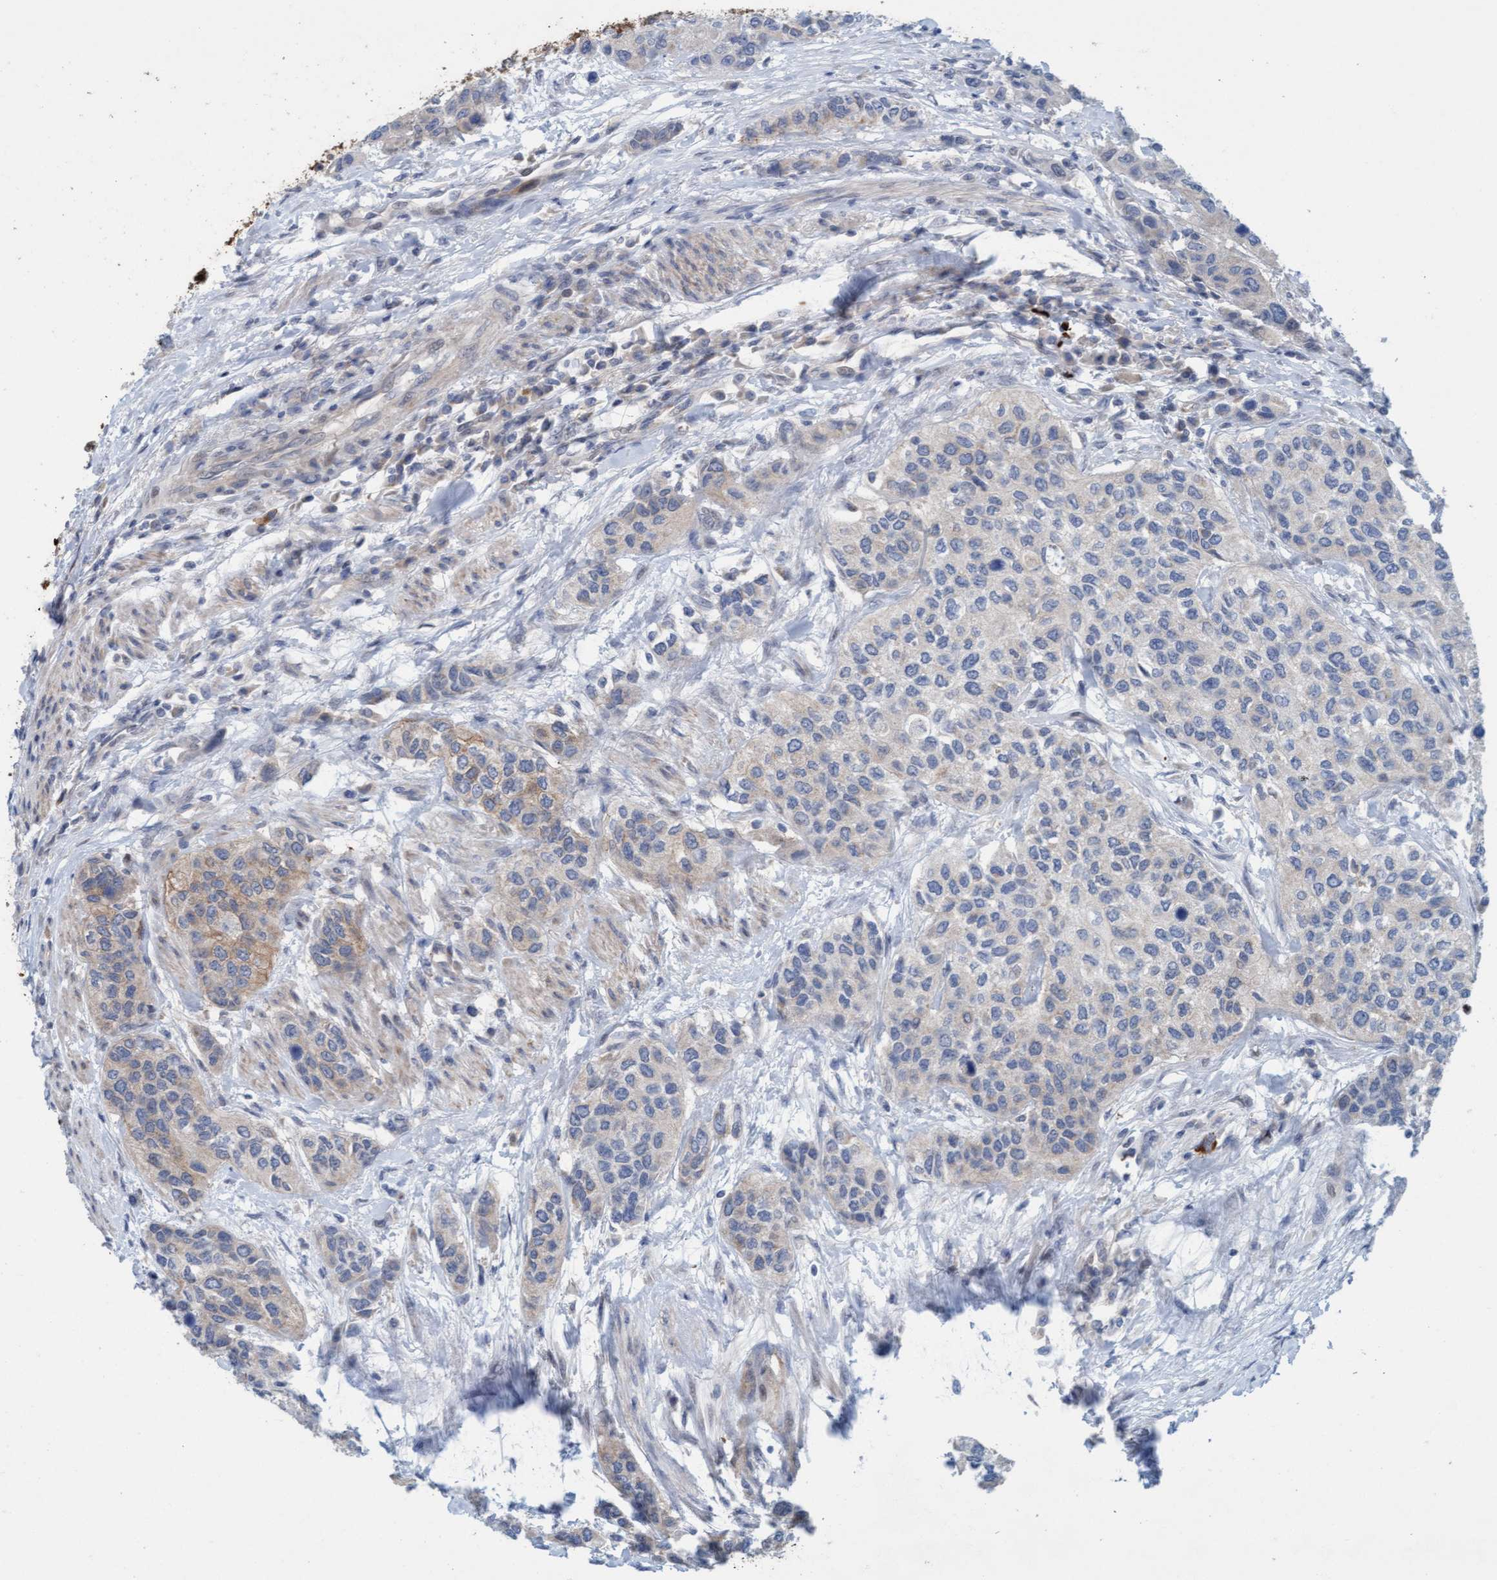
{"staining": {"intensity": "weak", "quantity": "<25%", "location": "cytoplasmic/membranous"}, "tissue": "urothelial cancer", "cell_type": "Tumor cells", "image_type": "cancer", "snomed": [{"axis": "morphology", "description": "Urothelial carcinoma, High grade"}, {"axis": "topography", "description": "Urinary bladder"}], "caption": "Urothelial cancer was stained to show a protein in brown. There is no significant staining in tumor cells. (Immunohistochemistry, brightfield microscopy, high magnification).", "gene": "KLHL25", "patient": {"sex": "female", "age": 56}}